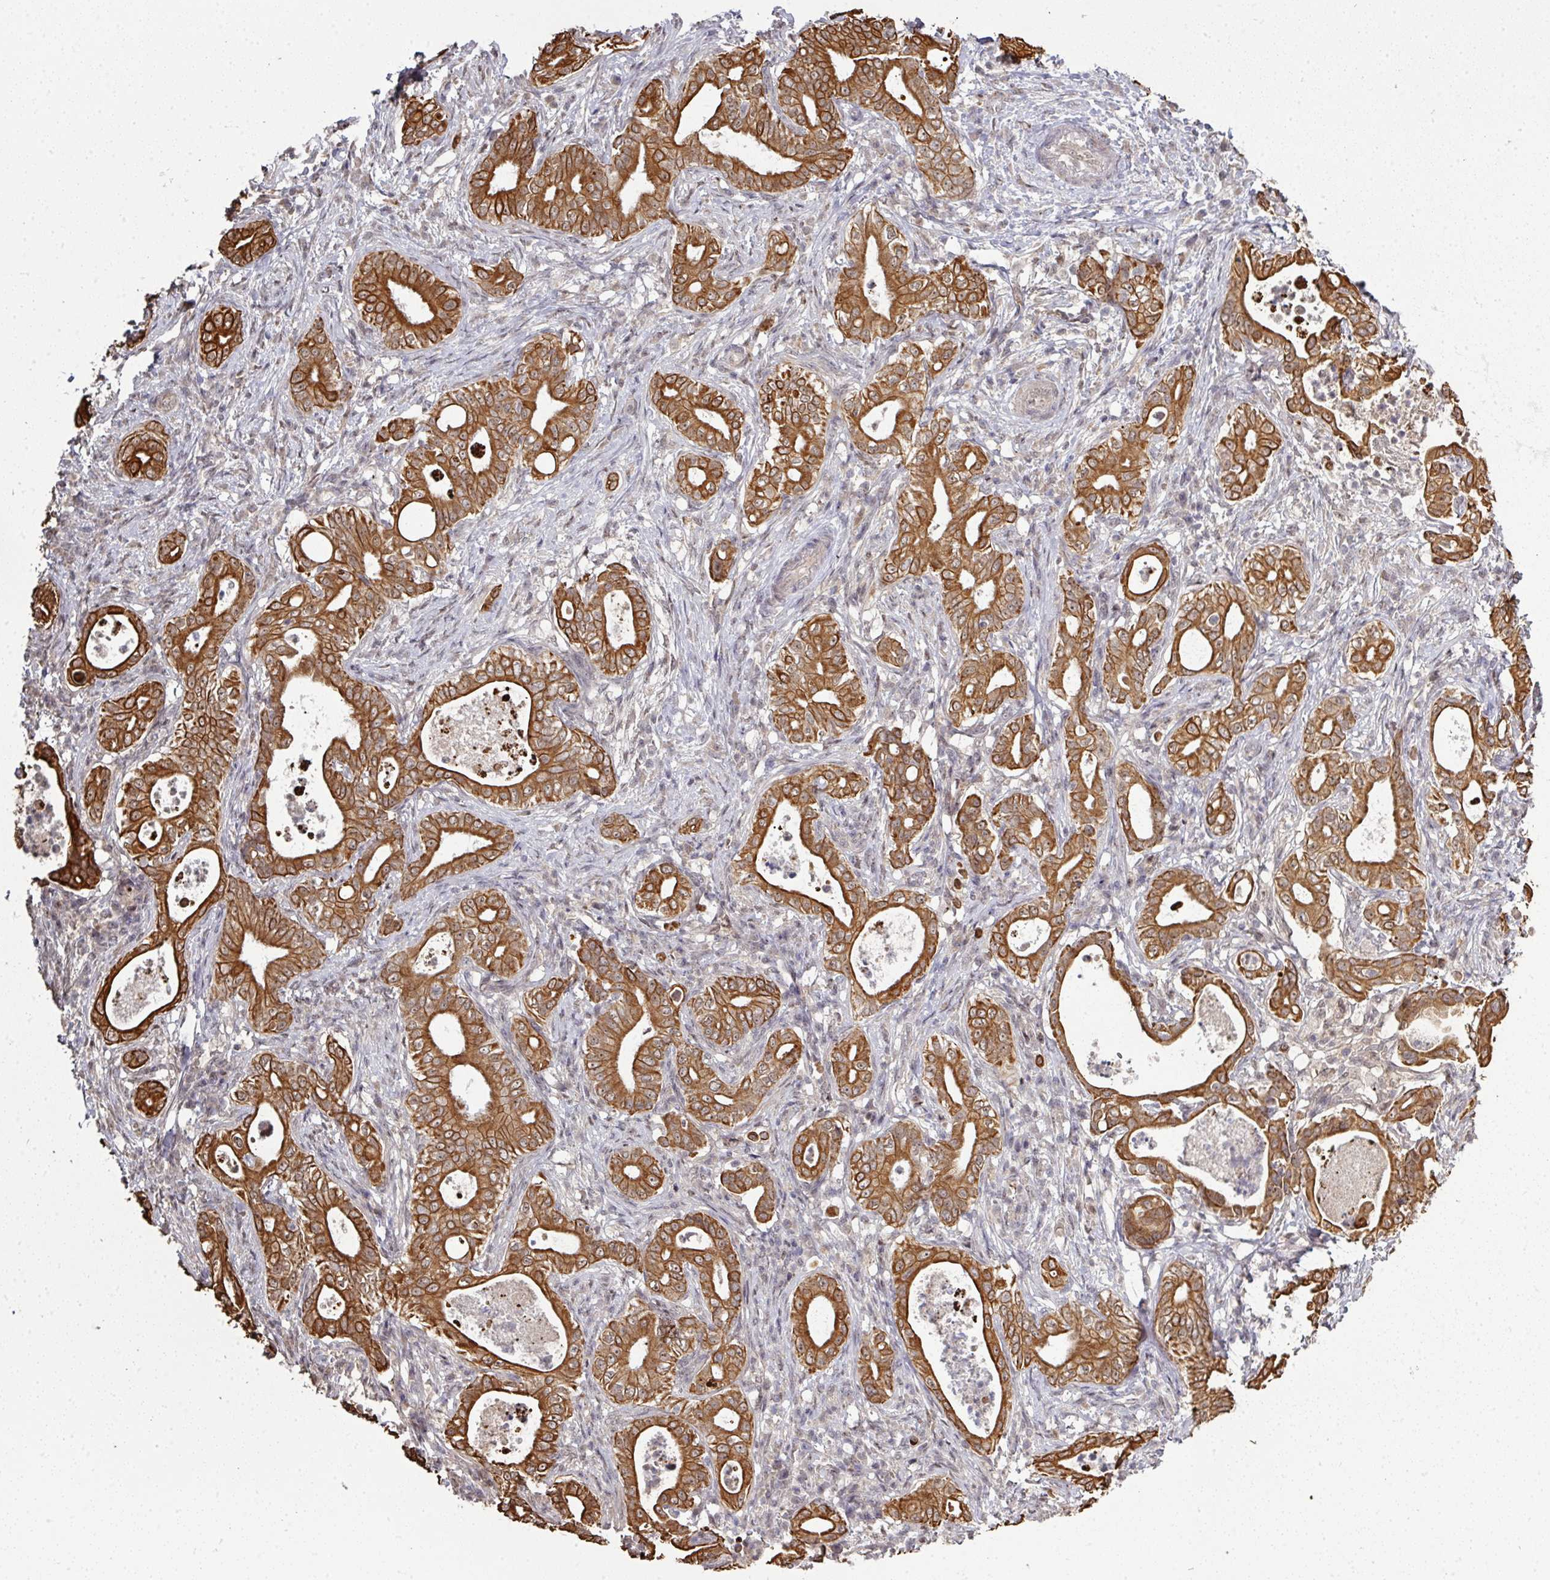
{"staining": {"intensity": "strong", "quantity": ">75%", "location": "cytoplasmic/membranous,nuclear"}, "tissue": "pancreatic cancer", "cell_type": "Tumor cells", "image_type": "cancer", "snomed": [{"axis": "morphology", "description": "Adenocarcinoma, NOS"}, {"axis": "topography", "description": "Pancreas"}], "caption": "The histopathology image shows immunohistochemical staining of adenocarcinoma (pancreatic). There is strong cytoplasmic/membranous and nuclear expression is seen in approximately >75% of tumor cells.", "gene": "GTF2H3", "patient": {"sex": "male", "age": 71}}